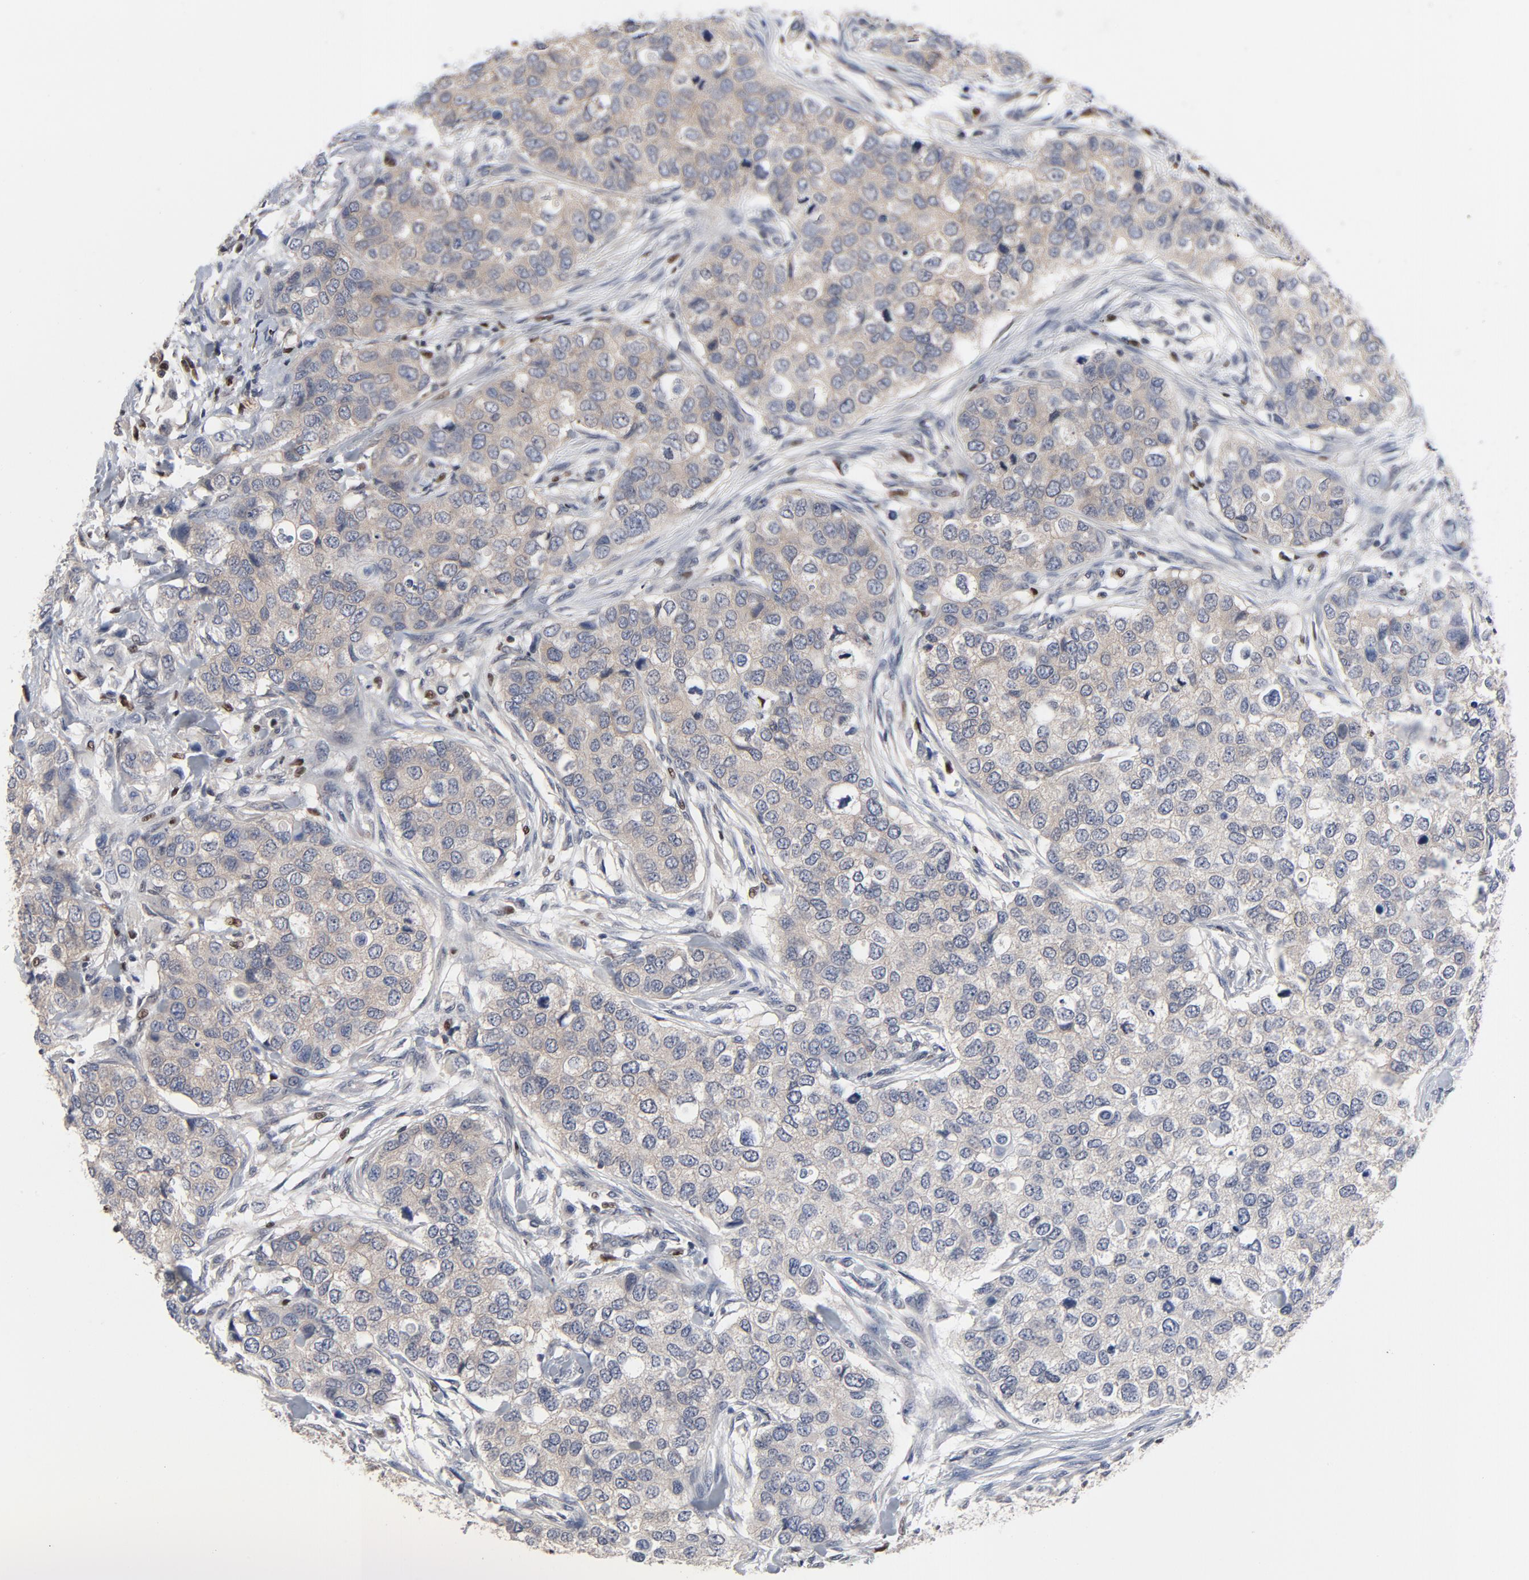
{"staining": {"intensity": "weak", "quantity": "25%-75%", "location": "cytoplasmic/membranous"}, "tissue": "breast cancer", "cell_type": "Tumor cells", "image_type": "cancer", "snomed": [{"axis": "morphology", "description": "Normal tissue, NOS"}, {"axis": "morphology", "description": "Duct carcinoma"}, {"axis": "topography", "description": "Breast"}], "caption": "There is low levels of weak cytoplasmic/membranous expression in tumor cells of breast infiltrating ductal carcinoma, as demonstrated by immunohistochemical staining (brown color).", "gene": "NFKB1", "patient": {"sex": "female", "age": 49}}